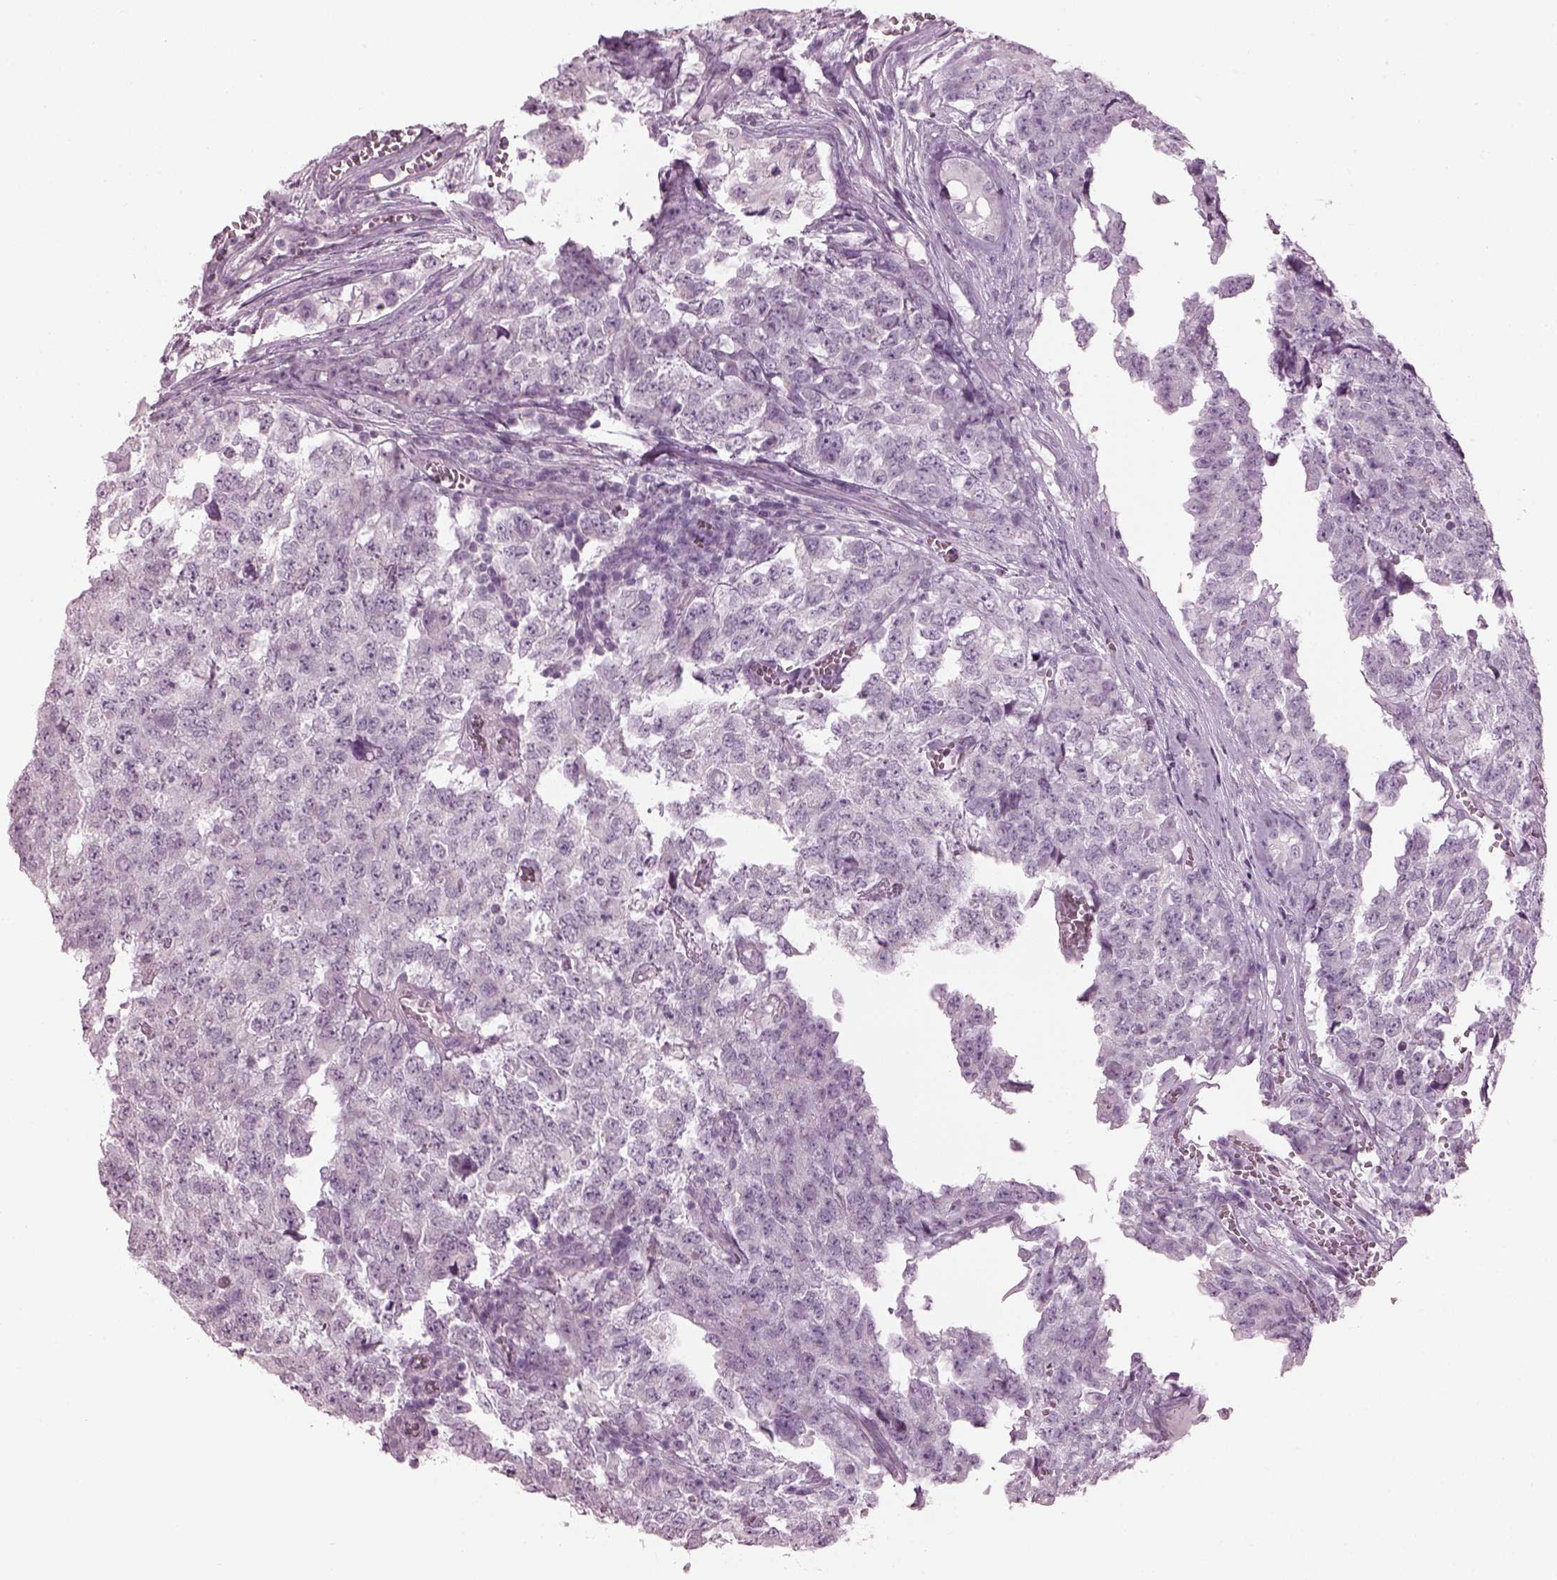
{"staining": {"intensity": "negative", "quantity": "none", "location": "none"}, "tissue": "testis cancer", "cell_type": "Tumor cells", "image_type": "cancer", "snomed": [{"axis": "morphology", "description": "Carcinoma, Embryonal, NOS"}, {"axis": "topography", "description": "Testis"}], "caption": "A high-resolution histopathology image shows IHC staining of testis cancer (embryonal carcinoma), which shows no significant staining in tumor cells. (DAB immunohistochemistry (IHC), high magnification).", "gene": "PDC", "patient": {"sex": "male", "age": 23}}